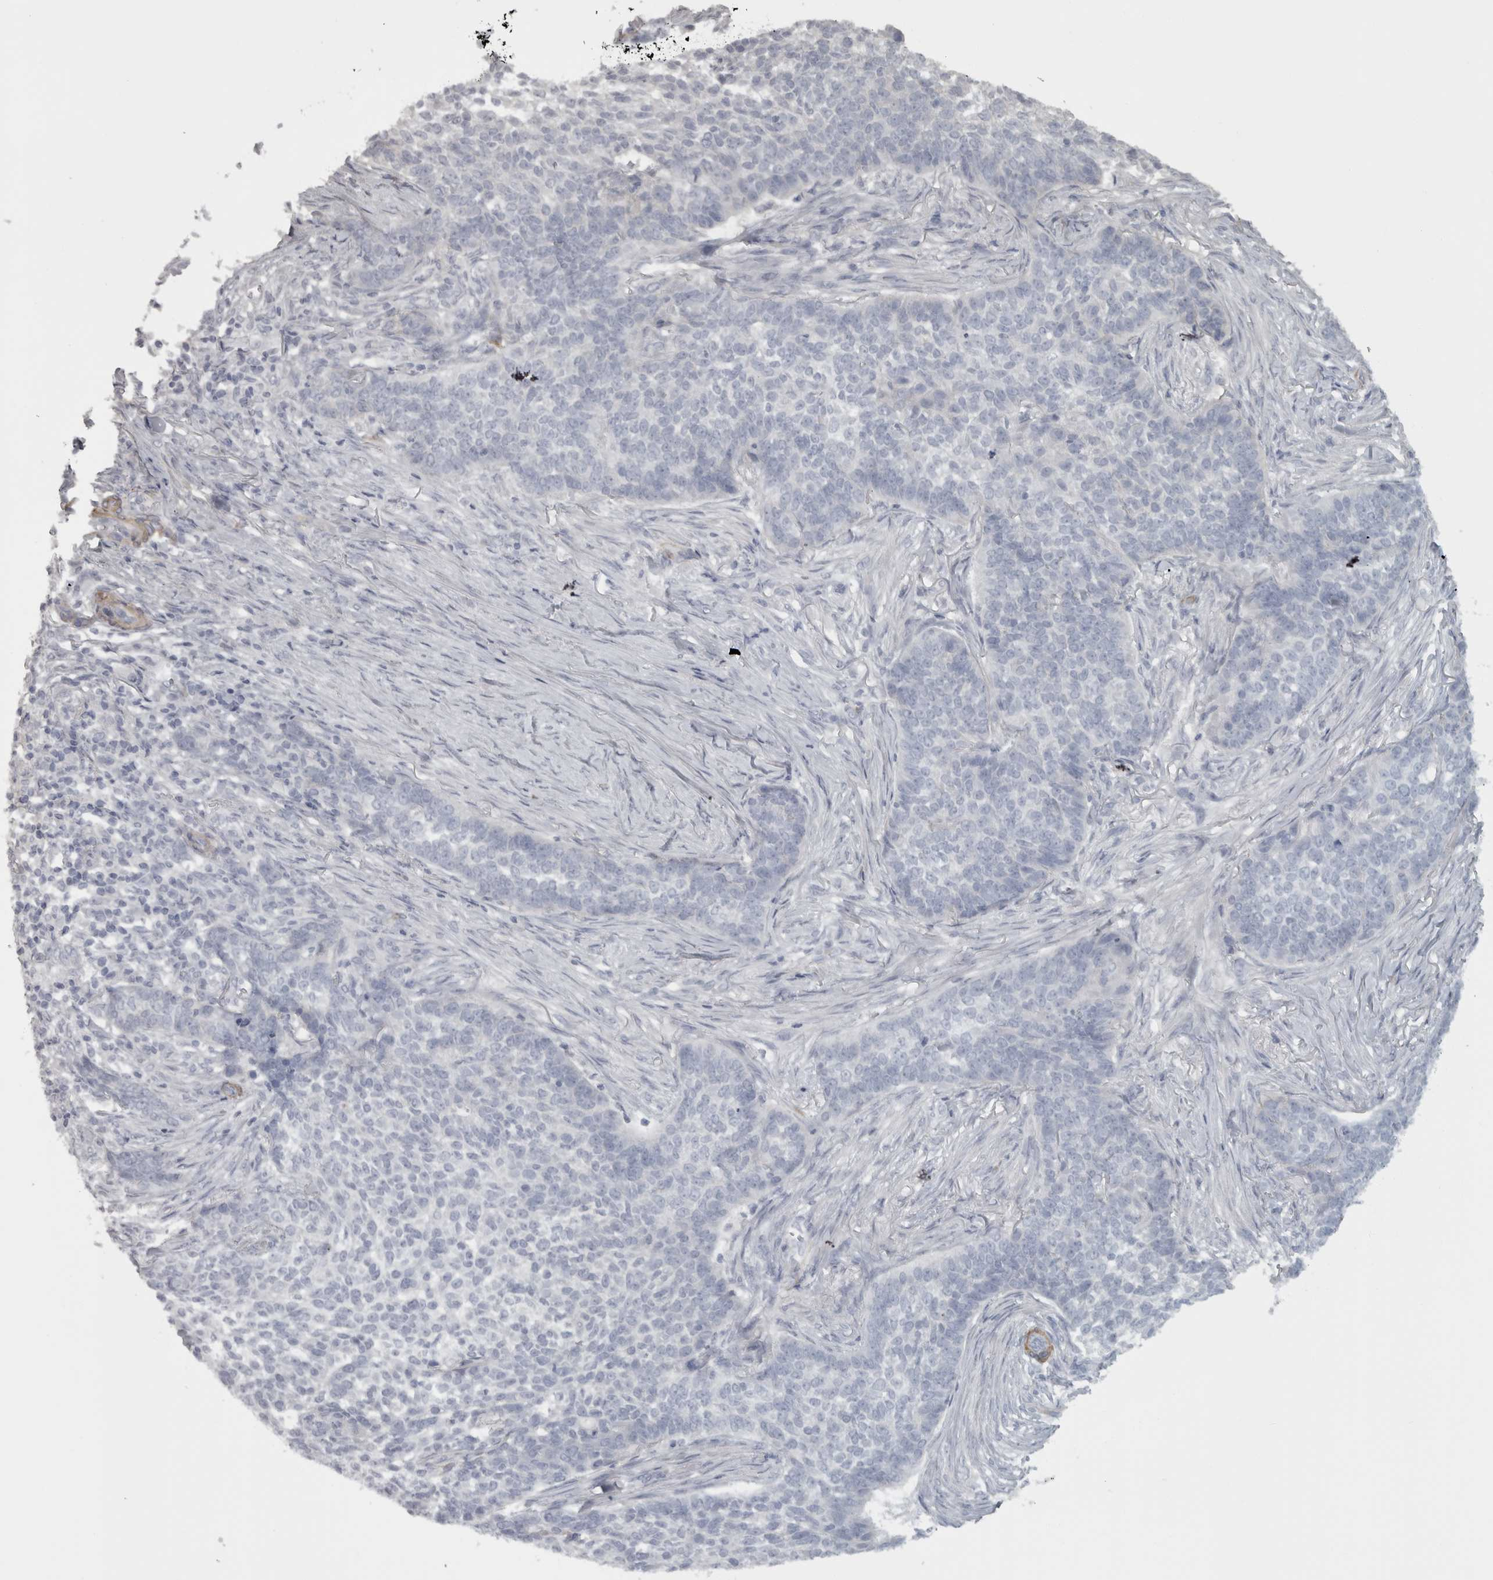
{"staining": {"intensity": "negative", "quantity": "none", "location": "none"}, "tissue": "skin cancer", "cell_type": "Tumor cells", "image_type": "cancer", "snomed": [{"axis": "morphology", "description": "Basal cell carcinoma"}, {"axis": "topography", "description": "Skin"}], "caption": "DAB (3,3'-diaminobenzidine) immunohistochemical staining of human basal cell carcinoma (skin) displays no significant expression in tumor cells. (DAB immunohistochemistry, high magnification).", "gene": "PPP1R12B", "patient": {"sex": "male", "age": 85}}